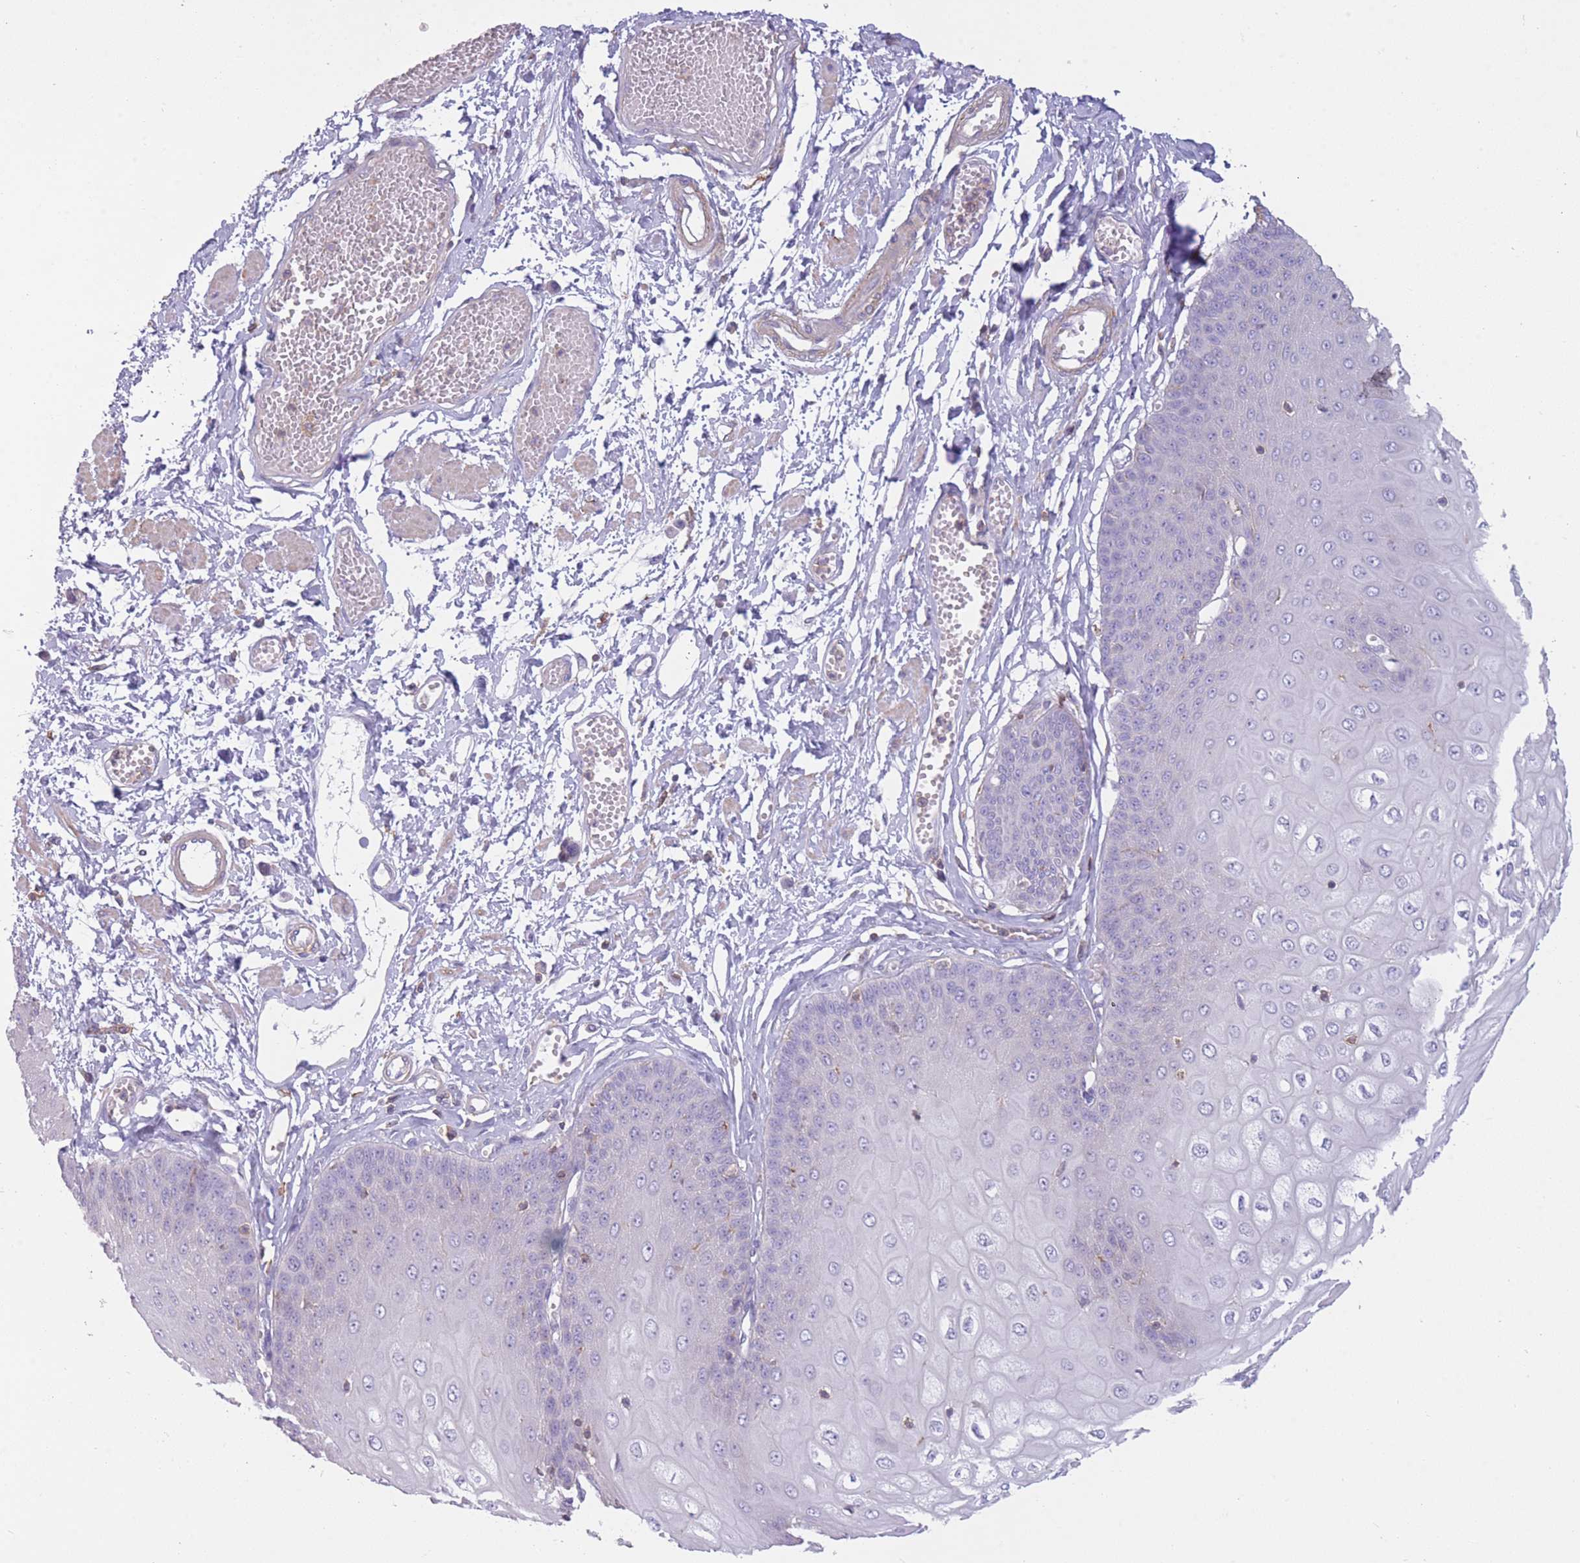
{"staining": {"intensity": "negative", "quantity": "none", "location": "none"}, "tissue": "esophagus", "cell_type": "Squamous epithelial cells", "image_type": "normal", "snomed": [{"axis": "morphology", "description": "Normal tissue, NOS"}, {"axis": "topography", "description": "Esophagus"}], "caption": "An image of esophagus stained for a protein reveals no brown staining in squamous epithelial cells. Brightfield microscopy of immunohistochemistry stained with DAB (3,3'-diaminobenzidine) (brown) and hematoxylin (blue), captured at high magnification.", "gene": "PDHA1", "patient": {"sex": "male", "age": 60}}